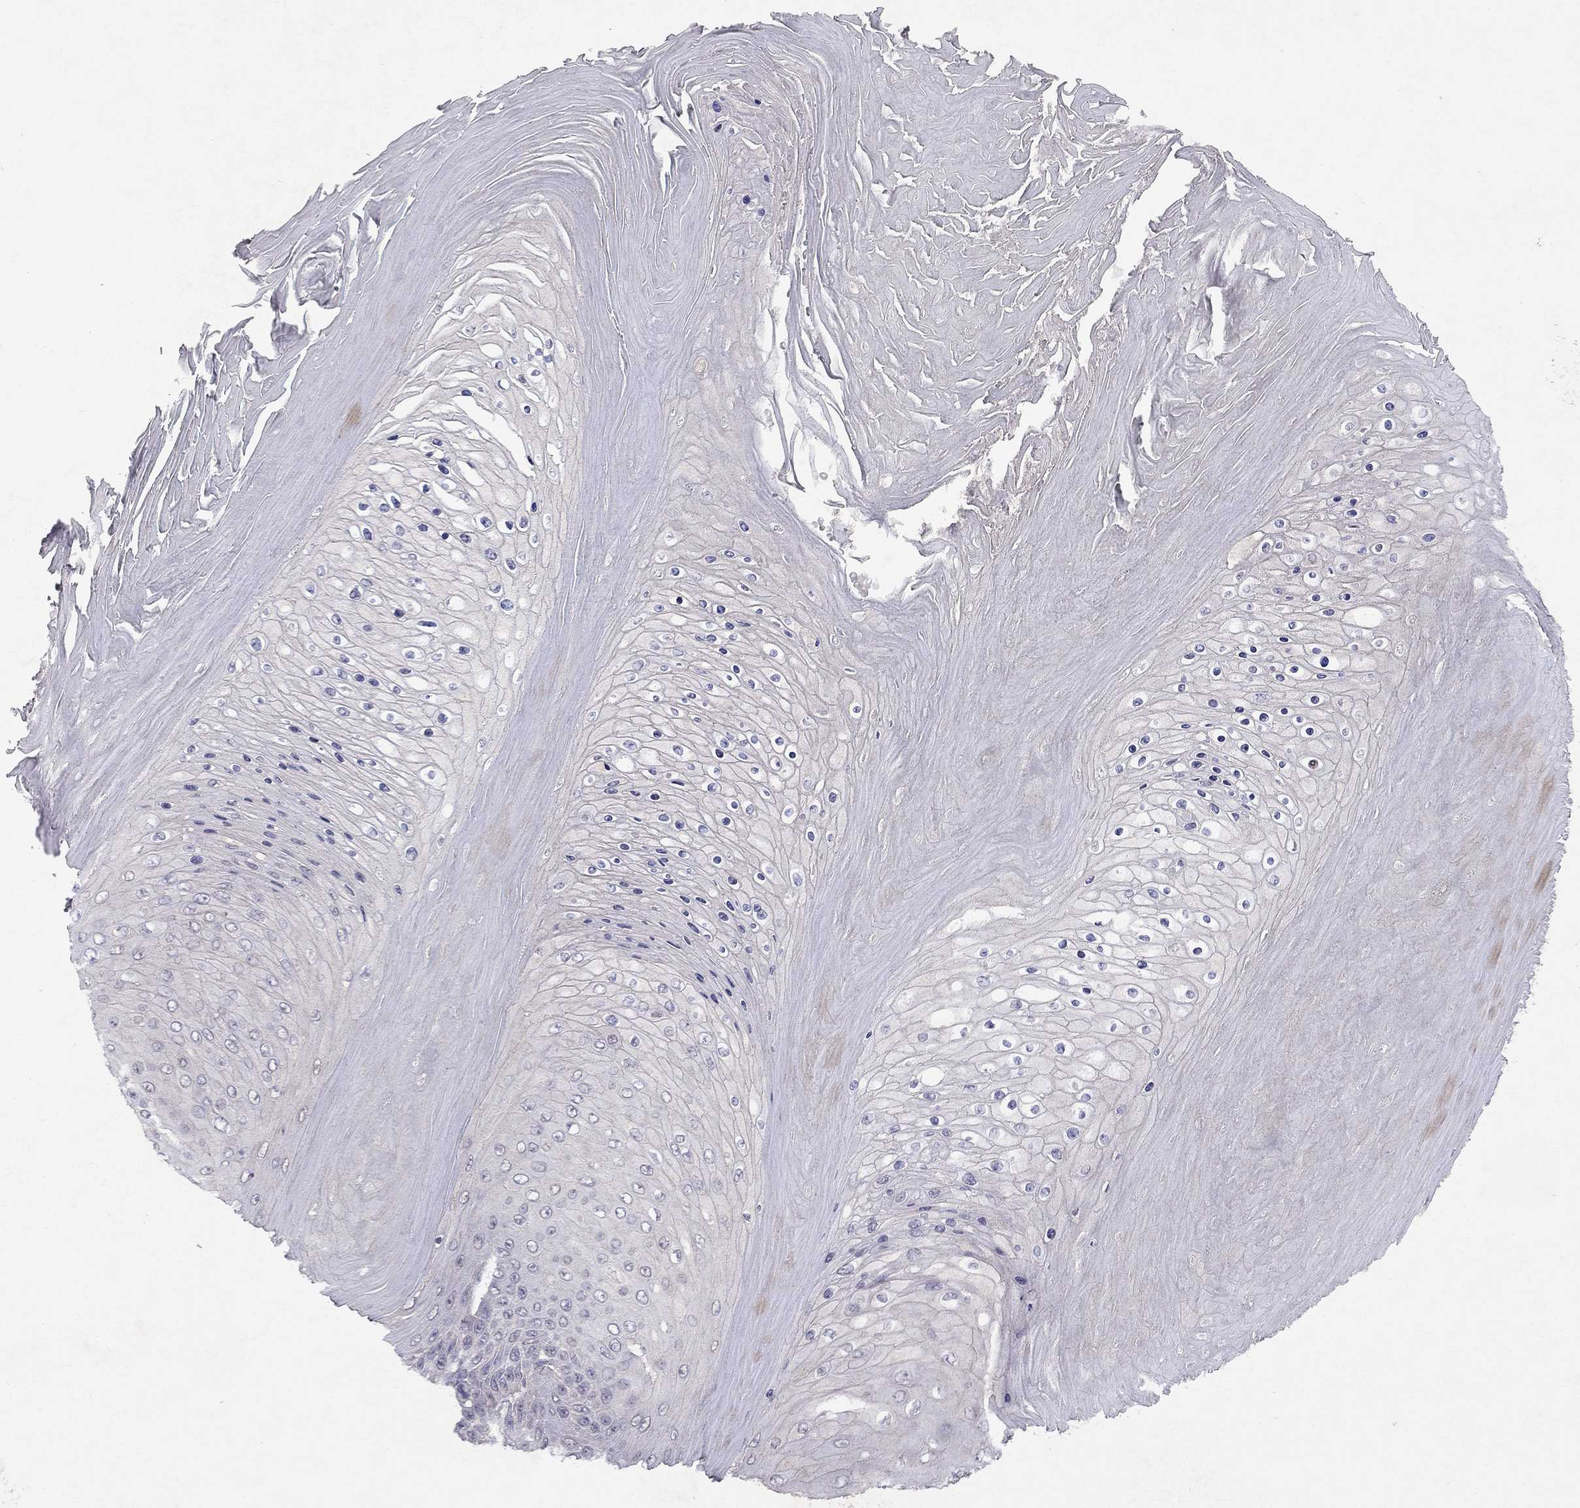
{"staining": {"intensity": "negative", "quantity": "none", "location": "none"}, "tissue": "skin cancer", "cell_type": "Tumor cells", "image_type": "cancer", "snomed": [{"axis": "morphology", "description": "Squamous cell carcinoma, NOS"}, {"axis": "topography", "description": "Skin"}], "caption": "This is an IHC micrograph of human skin cancer (squamous cell carcinoma). There is no staining in tumor cells.", "gene": "ESR2", "patient": {"sex": "male", "age": 62}}